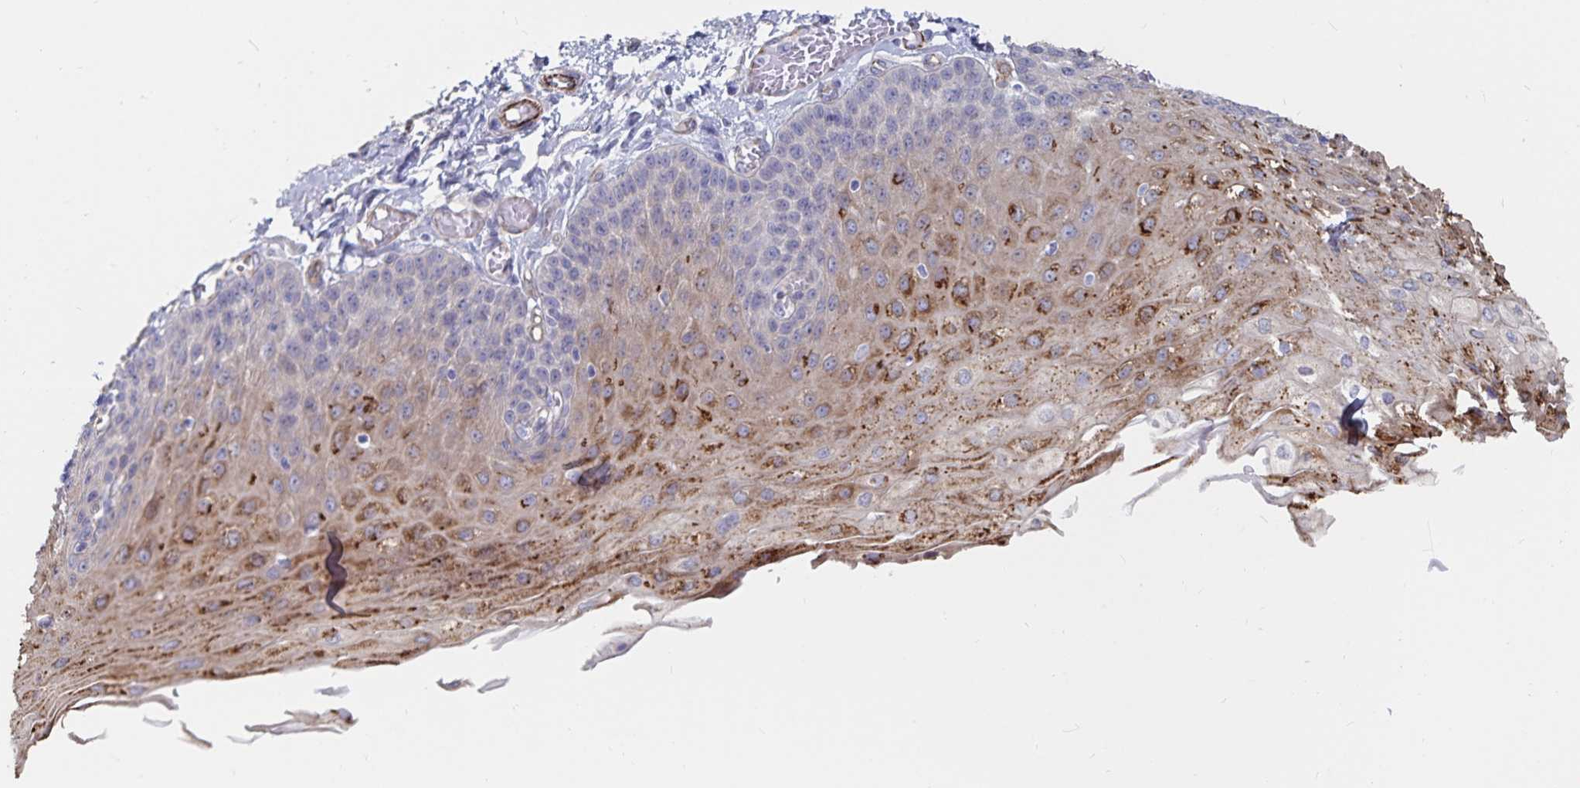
{"staining": {"intensity": "moderate", "quantity": "<25%", "location": "cytoplasmic/membranous"}, "tissue": "esophagus", "cell_type": "Squamous epithelial cells", "image_type": "normal", "snomed": [{"axis": "morphology", "description": "Normal tissue, NOS"}, {"axis": "morphology", "description": "Adenocarcinoma, NOS"}, {"axis": "topography", "description": "Esophagus"}], "caption": "Esophagus stained with DAB (3,3'-diaminobenzidine) immunohistochemistry (IHC) displays low levels of moderate cytoplasmic/membranous positivity in about <25% of squamous epithelial cells.", "gene": "SSTR1", "patient": {"sex": "male", "age": 81}}